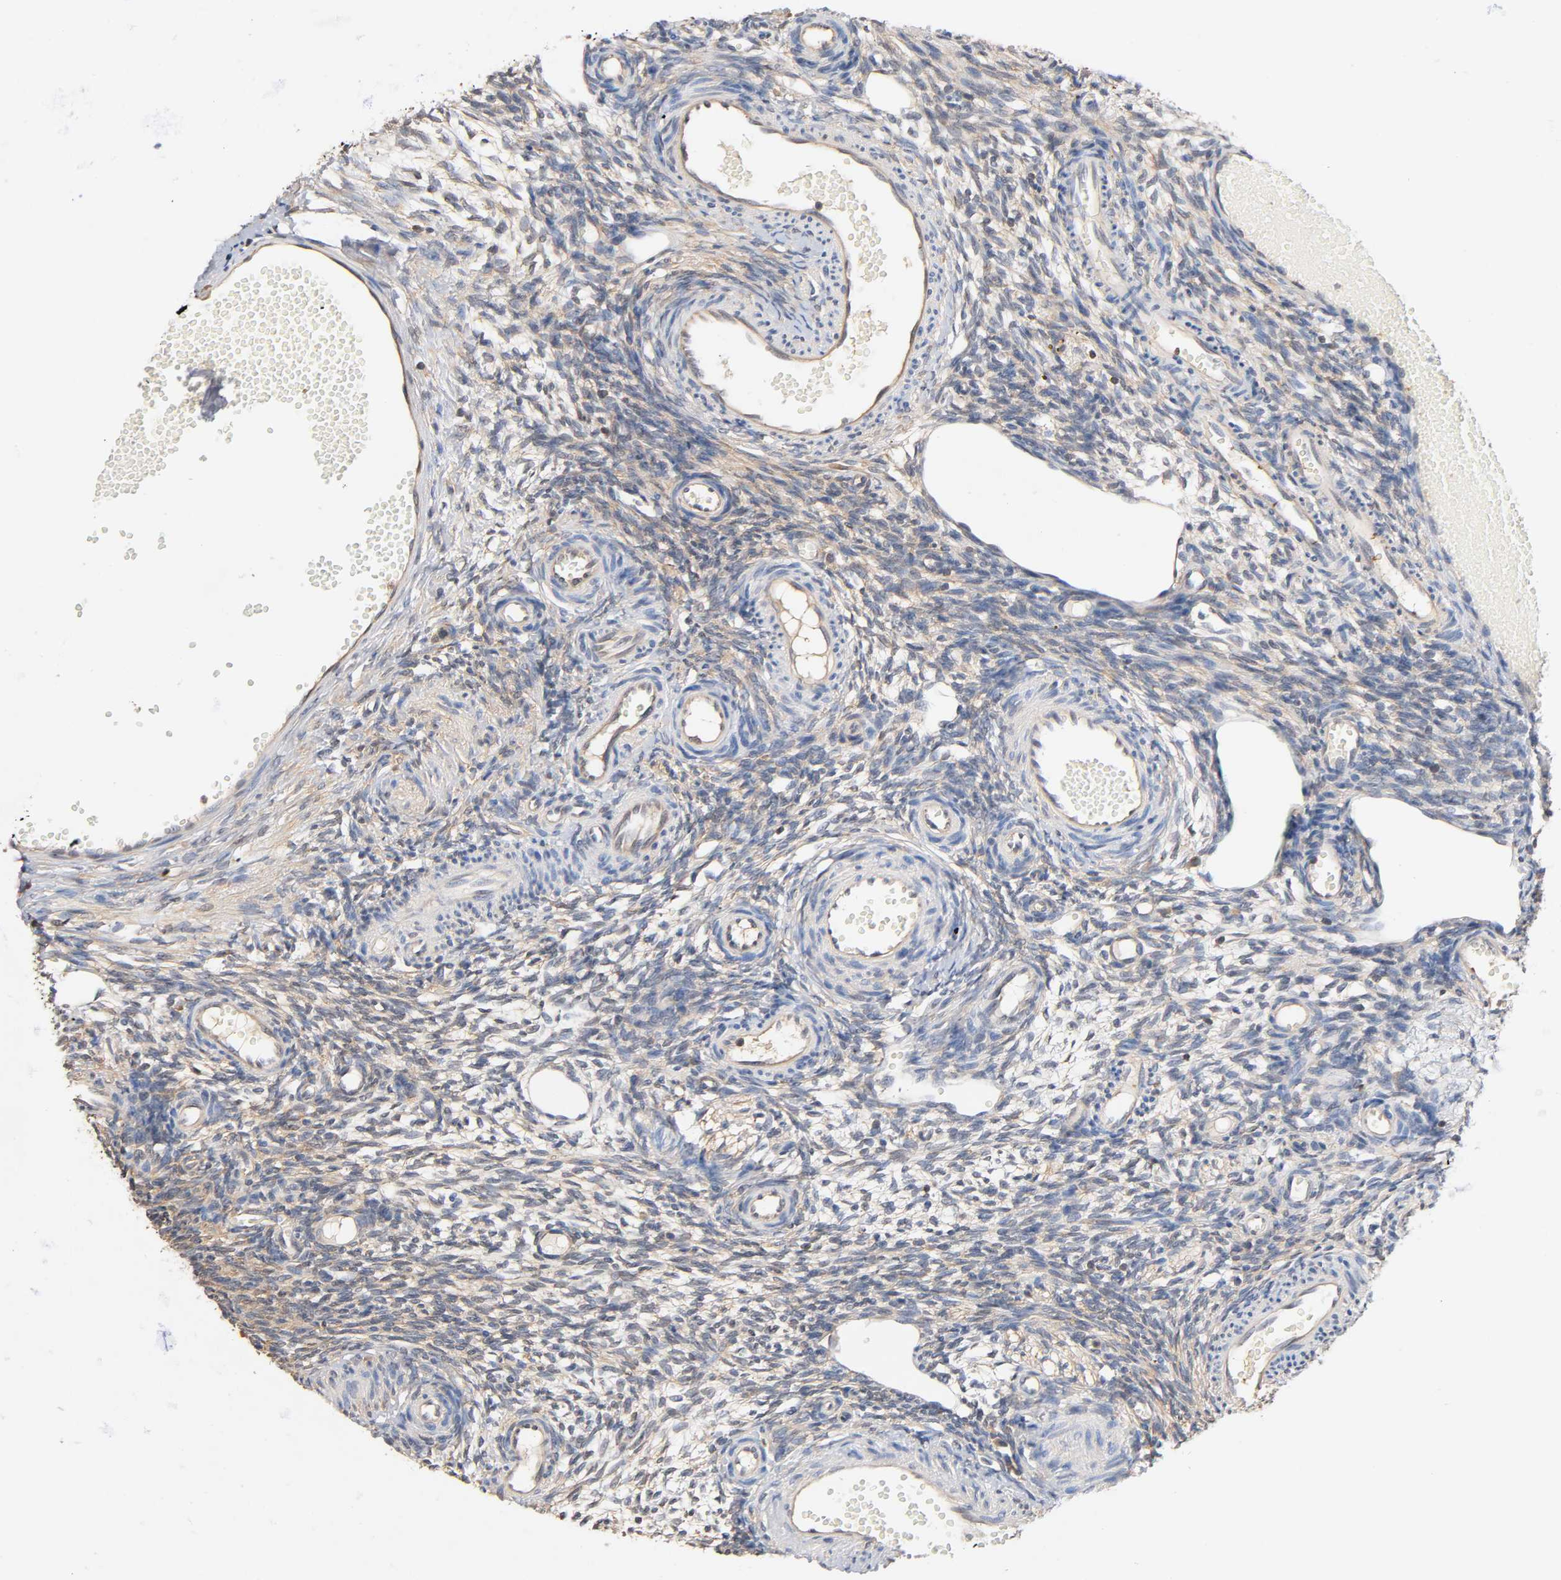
{"staining": {"intensity": "weak", "quantity": "25%-75%", "location": "cytoplasmic/membranous"}, "tissue": "ovary", "cell_type": "Ovarian stroma cells", "image_type": "normal", "snomed": [{"axis": "morphology", "description": "Normal tissue, NOS"}, {"axis": "topography", "description": "Ovary"}], "caption": "Immunohistochemistry (IHC) micrograph of unremarkable human ovary stained for a protein (brown), which reveals low levels of weak cytoplasmic/membranous expression in approximately 25%-75% of ovarian stroma cells.", "gene": "ALDOA", "patient": {"sex": "female", "age": 35}}